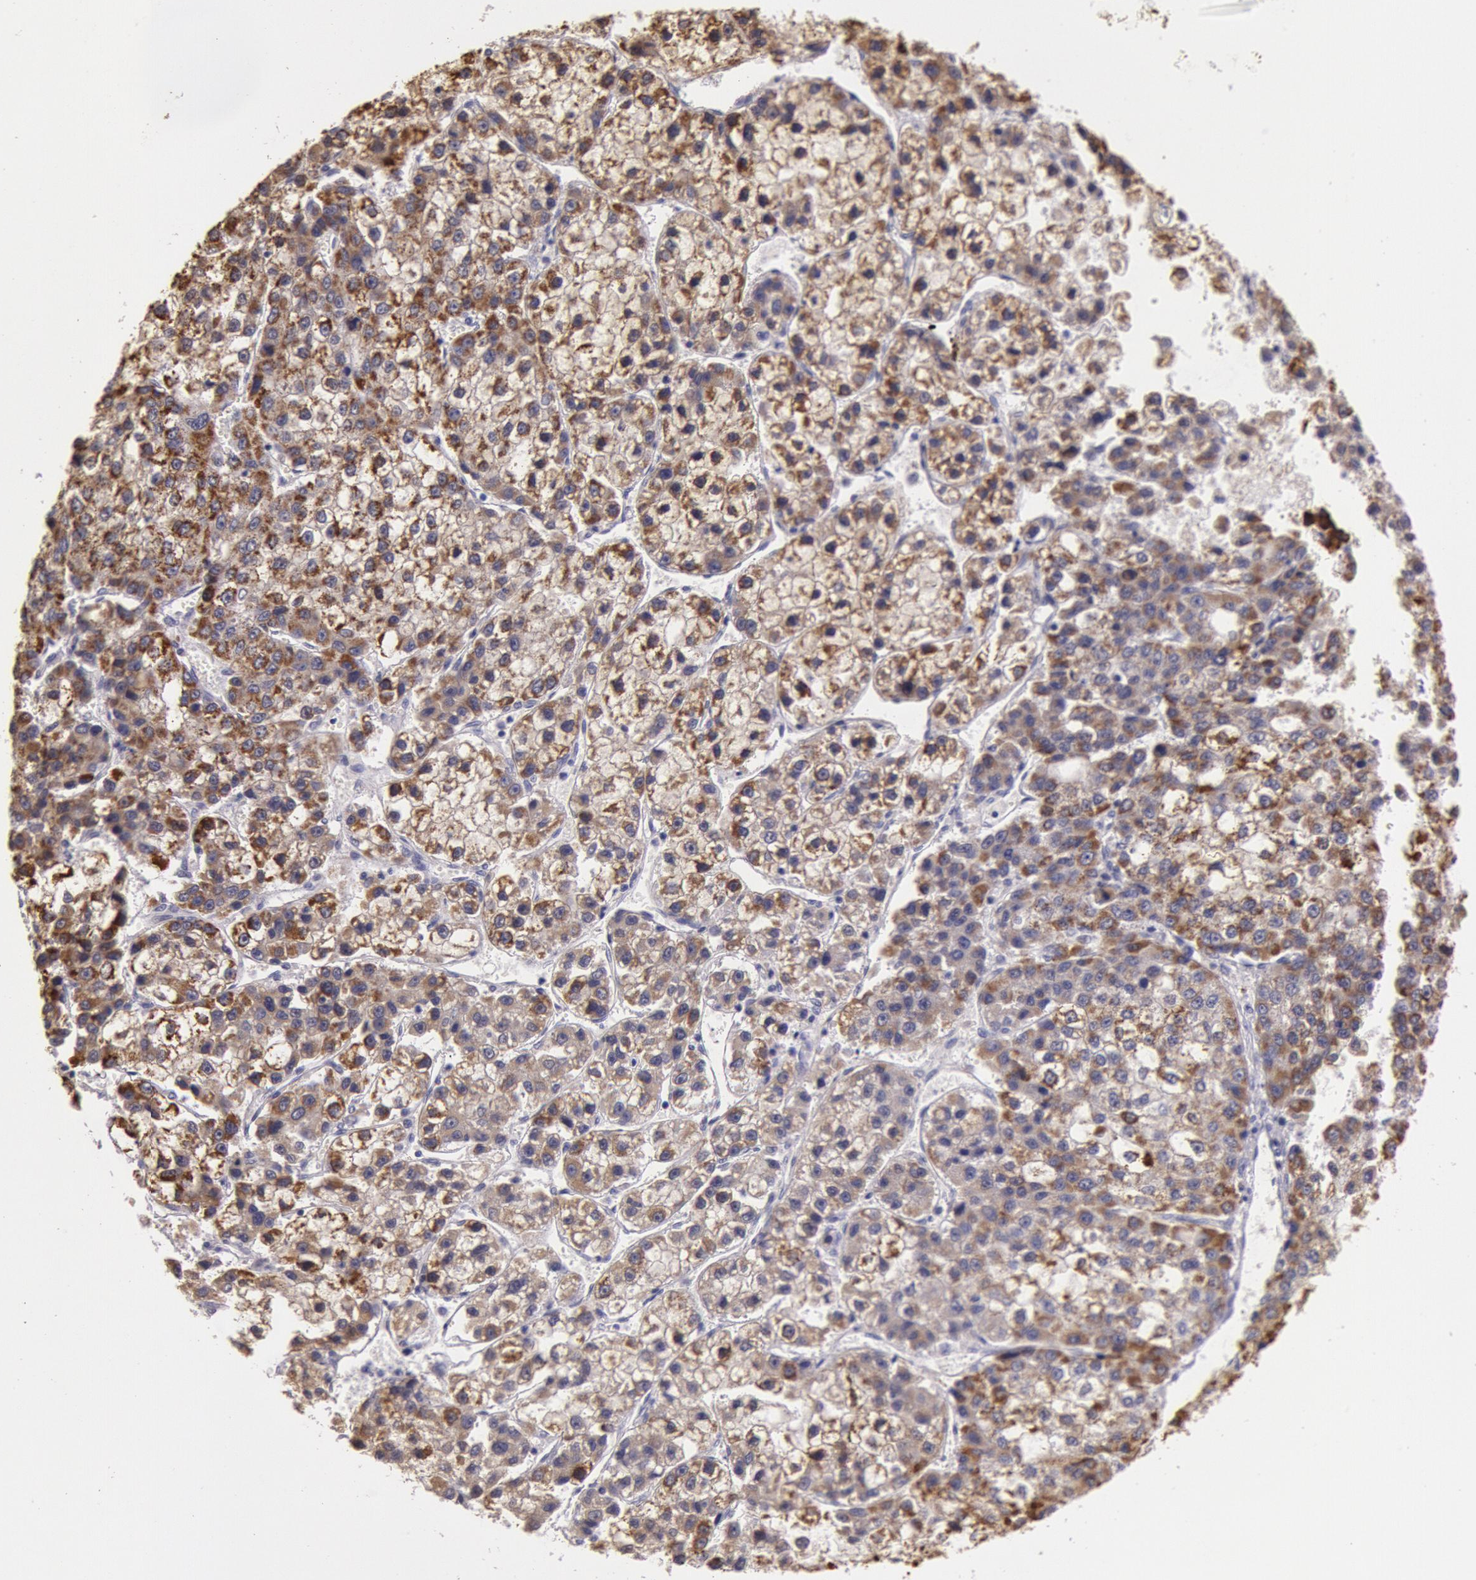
{"staining": {"intensity": "strong", "quantity": ">75%", "location": "cytoplasmic/membranous,nuclear"}, "tissue": "liver cancer", "cell_type": "Tumor cells", "image_type": "cancer", "snomed": [{"axis": "morphology", "description": "Carcinoma, Hepatocellular, NOS"}, {"axis": "topography", "description": "Liver"}], "caption": "Protein staining demonstrates strong cytoplasmic/membranous and nuclear expression in approximately >75% of tumor cells in liver cancer. Using DAB (3,3'-diaminobenzidine) (brown) and hematoxylin (blue) stains, captured at high magnification using brightfield microscopy.", "gene": "FRMD6", "patient": {"sex": "female", "age": 66}}